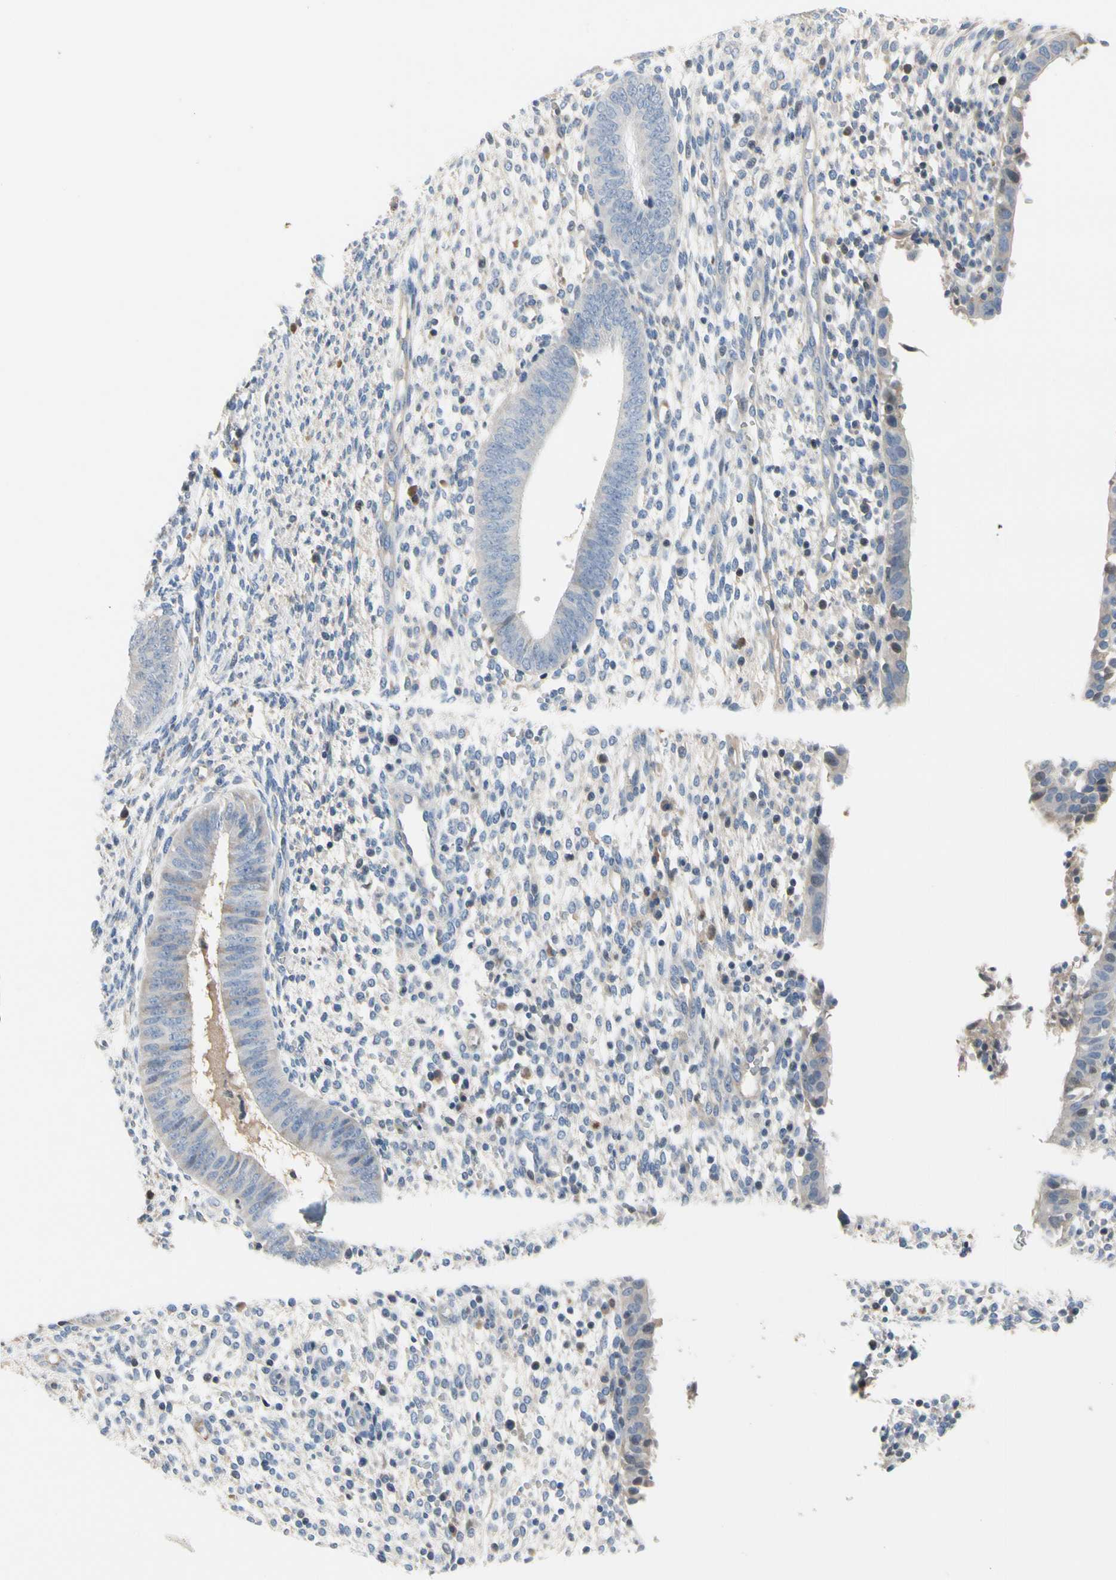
{"staining": {"intensity": "weak", "quantity": "<25%", "location": "cytoplasmic/membranous"}, "tissue": "endometrium", "cell_type": "Cells in endometrial stroma", "image_type": "normal", "snomed": [{"axis": "morphology", "description": "Normal tissue, NOS"}, {"axis": "topography", "description": "Endometrium"}], "caption": "IHC micrograph of benign human endometrium stained for a protein (brown), which displays no staining in cells in endometrial stroma.", "gene": "ECRG4", "patient": {"sex": "female", "age": 35}}